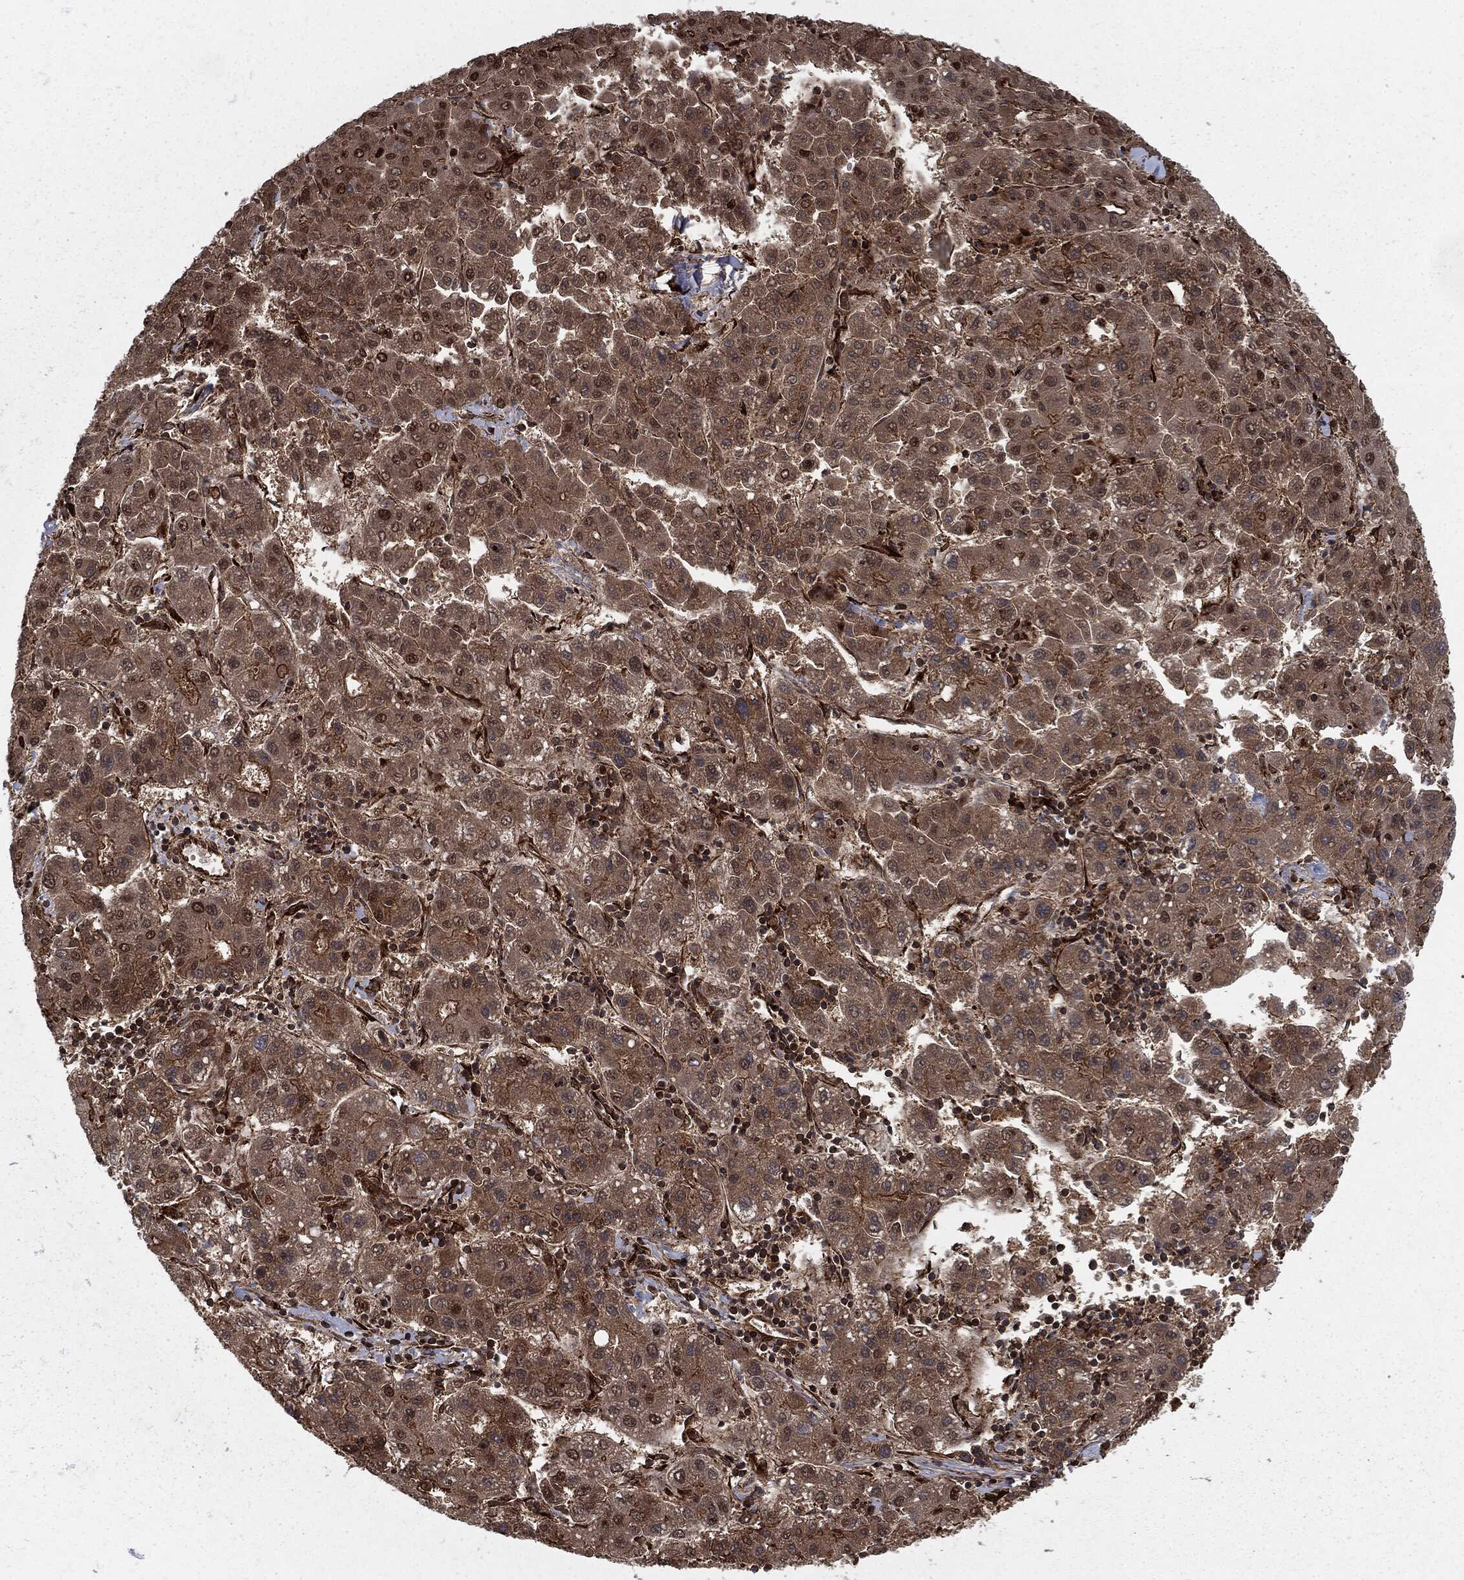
{"staining": {"intensity": "strong", "quantity": "<25%", "location": "nuclear"}, "tissue": "liver cancer", "cell_type": "Tumor cells", "image_type": "cancer", "snomed": [{"axis": "morphology", "description": "Carcinoma, Hepatocellular, NOS"}, {"axis": "topography", "description": "Liver"}], "caption": "Brown immunohistochemical staining in human liver cancer reveals strong nuclear staining in about <25% of tumor cells.", "gene": "RANBP9", "patient": {"sex": "male", "age": 65}}